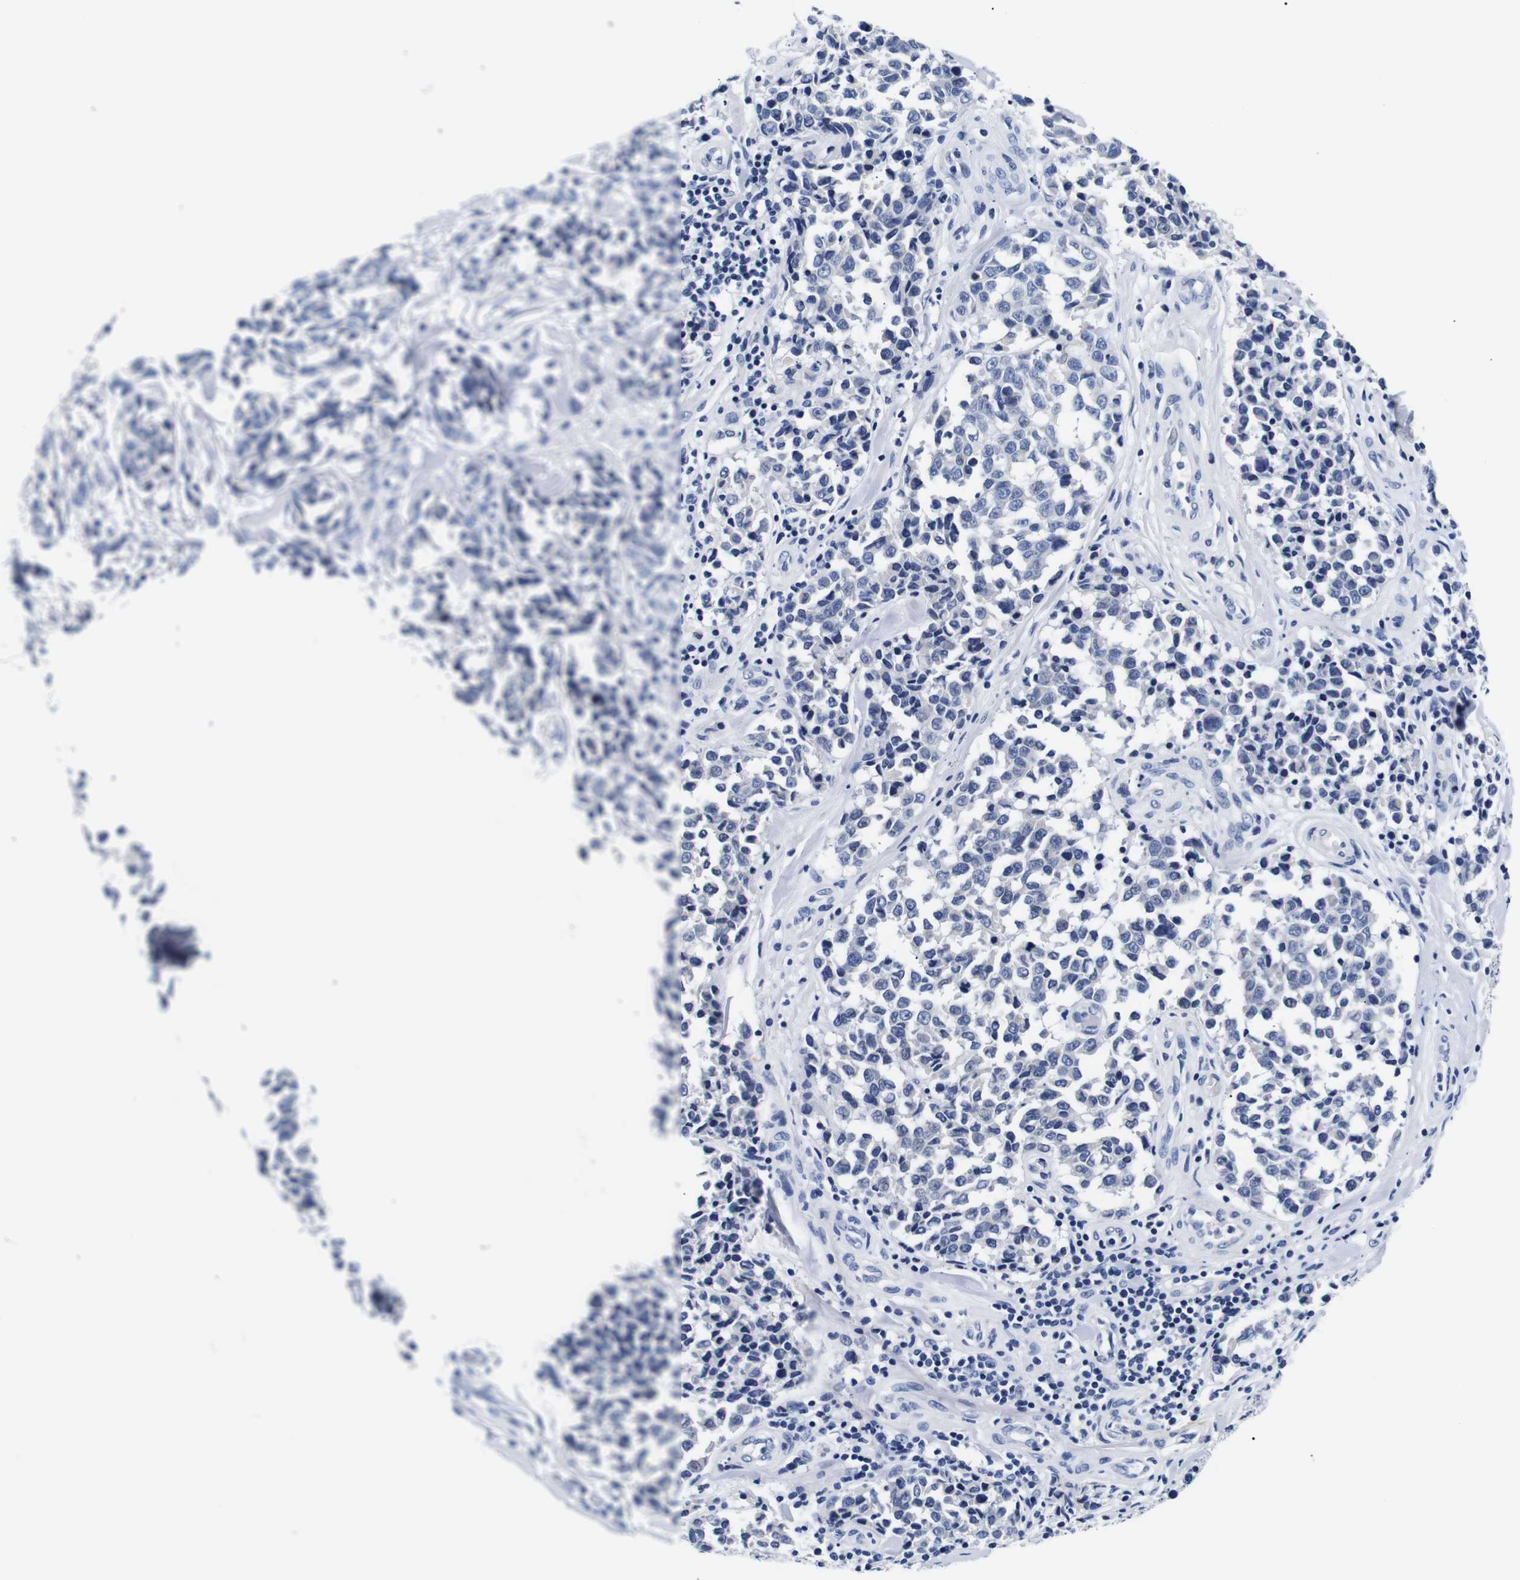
{"staining": {"intensity": "negative", "quantity": "none", "location": "none"}, "tissue": "melanoma", "cell_type": "Tumor cells", "image_type": "cancer", "snomed": [{"axis": "morphology", "description": "Malignant melanoma, NOS"}, {"axis": "topography", "description": "Skin"}], "caption": "Melanoma stained for a protein using immunohistochemistry (IHC) reveals no staining tumor cells.", "gene": "GAP43", "patient": {"sex": "female", "age": 64}}